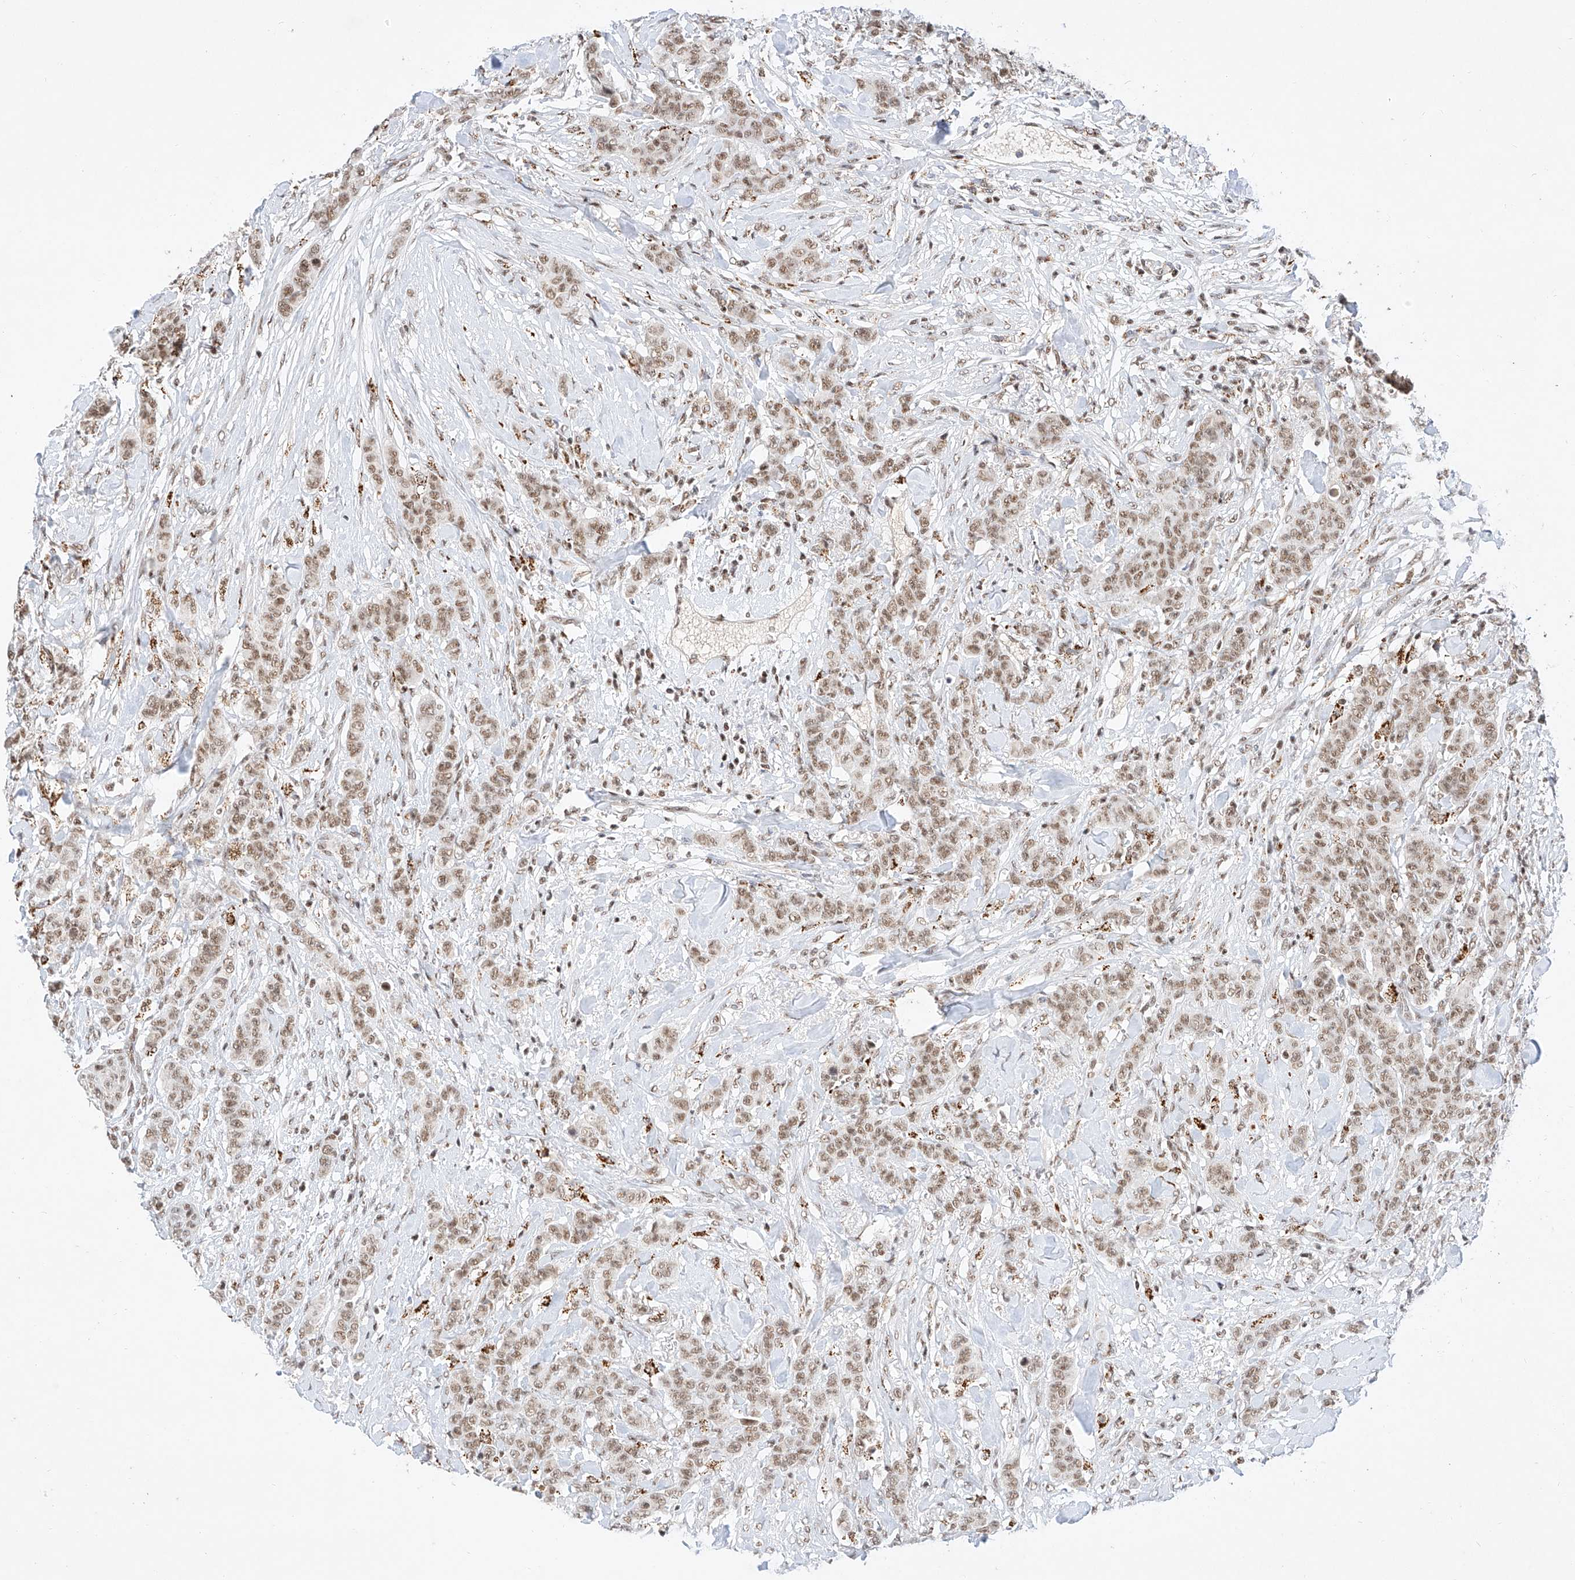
{"staining": {"intensity": "moderate", "quantity": ">75%", "location": "nuclear"}, "tissue": "breast cancer", "cell_type": "Tumor cells", "image_type": "cancer", "snomed": [{"axis": "morphology", "description": "Duct carcinoma"}, {"axis": "topography", "description": "Breast"}], "caption": "Breast cancer (intraductal carcinoma) tissue shows moderate nuclear positivity in about >75% of tumor cells, visualized by immunohistochemistry.", "gene": "NRF1", "patient": {"sex": "female", "age": 40}}